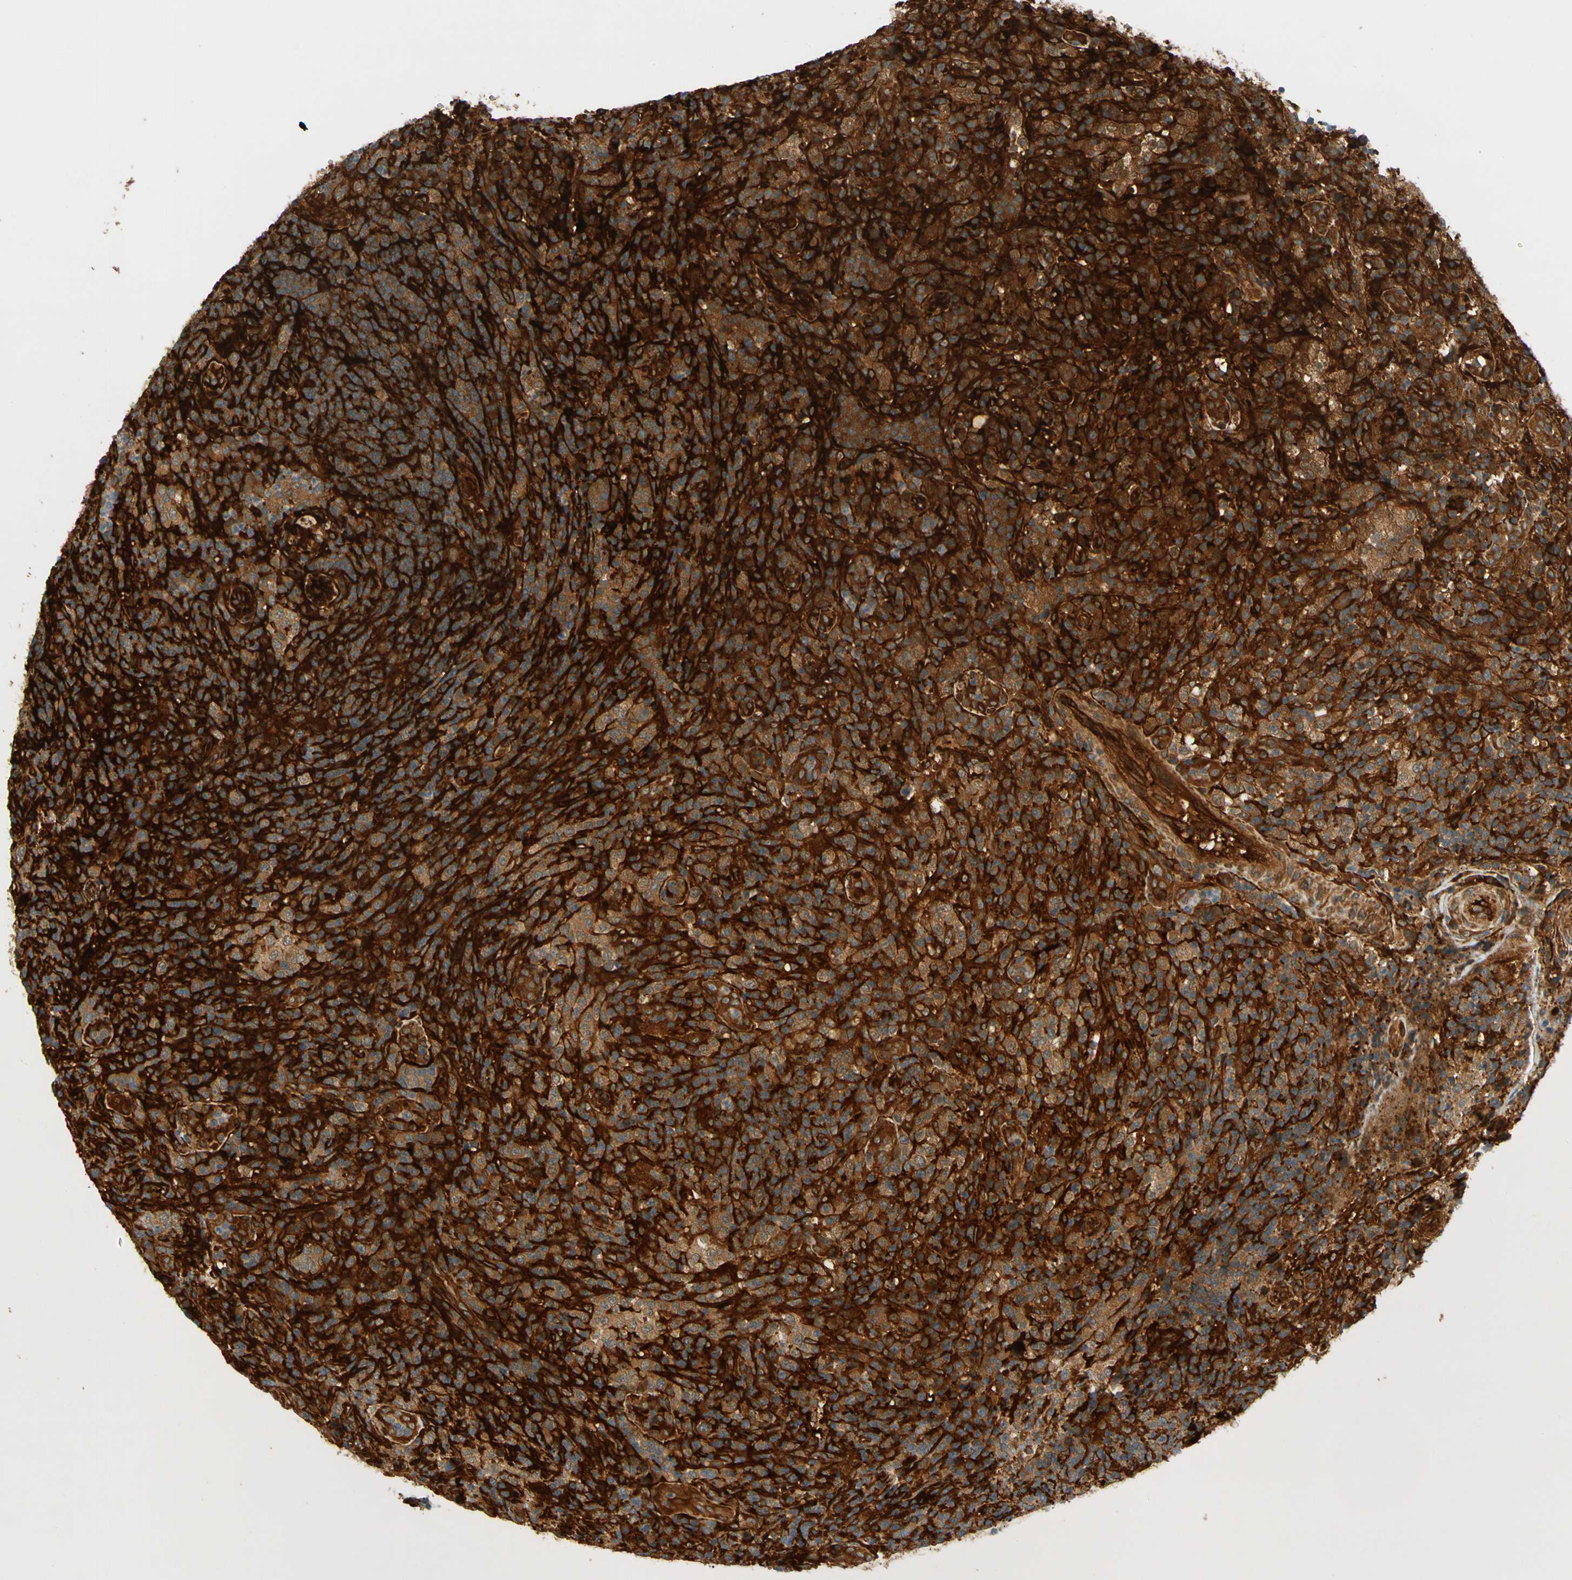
{"staining": {"intensity": "moderate", "quantity": ">75%", "location": "cytoplasmic/membranous"}, "tissue": "lymphoma", "cell_type": "Tumor cells", "image_type": "cancer", "snomed": [{"axis": "morphology", "description": "Malignant lymphoma, non-Hodgkin's type, High grade"}, {"axis": "topography", "description": "Lymph node"}], "caption": "Malignant lymphoma, non-Hodgkin's type (high-grade) stained for a protein (brown) shows moderate cytoplasmic/membranous positive staining in about >75% of tumor cells.", "gene": "PARP14", "patient": {"sex": "female", "age": 76}}